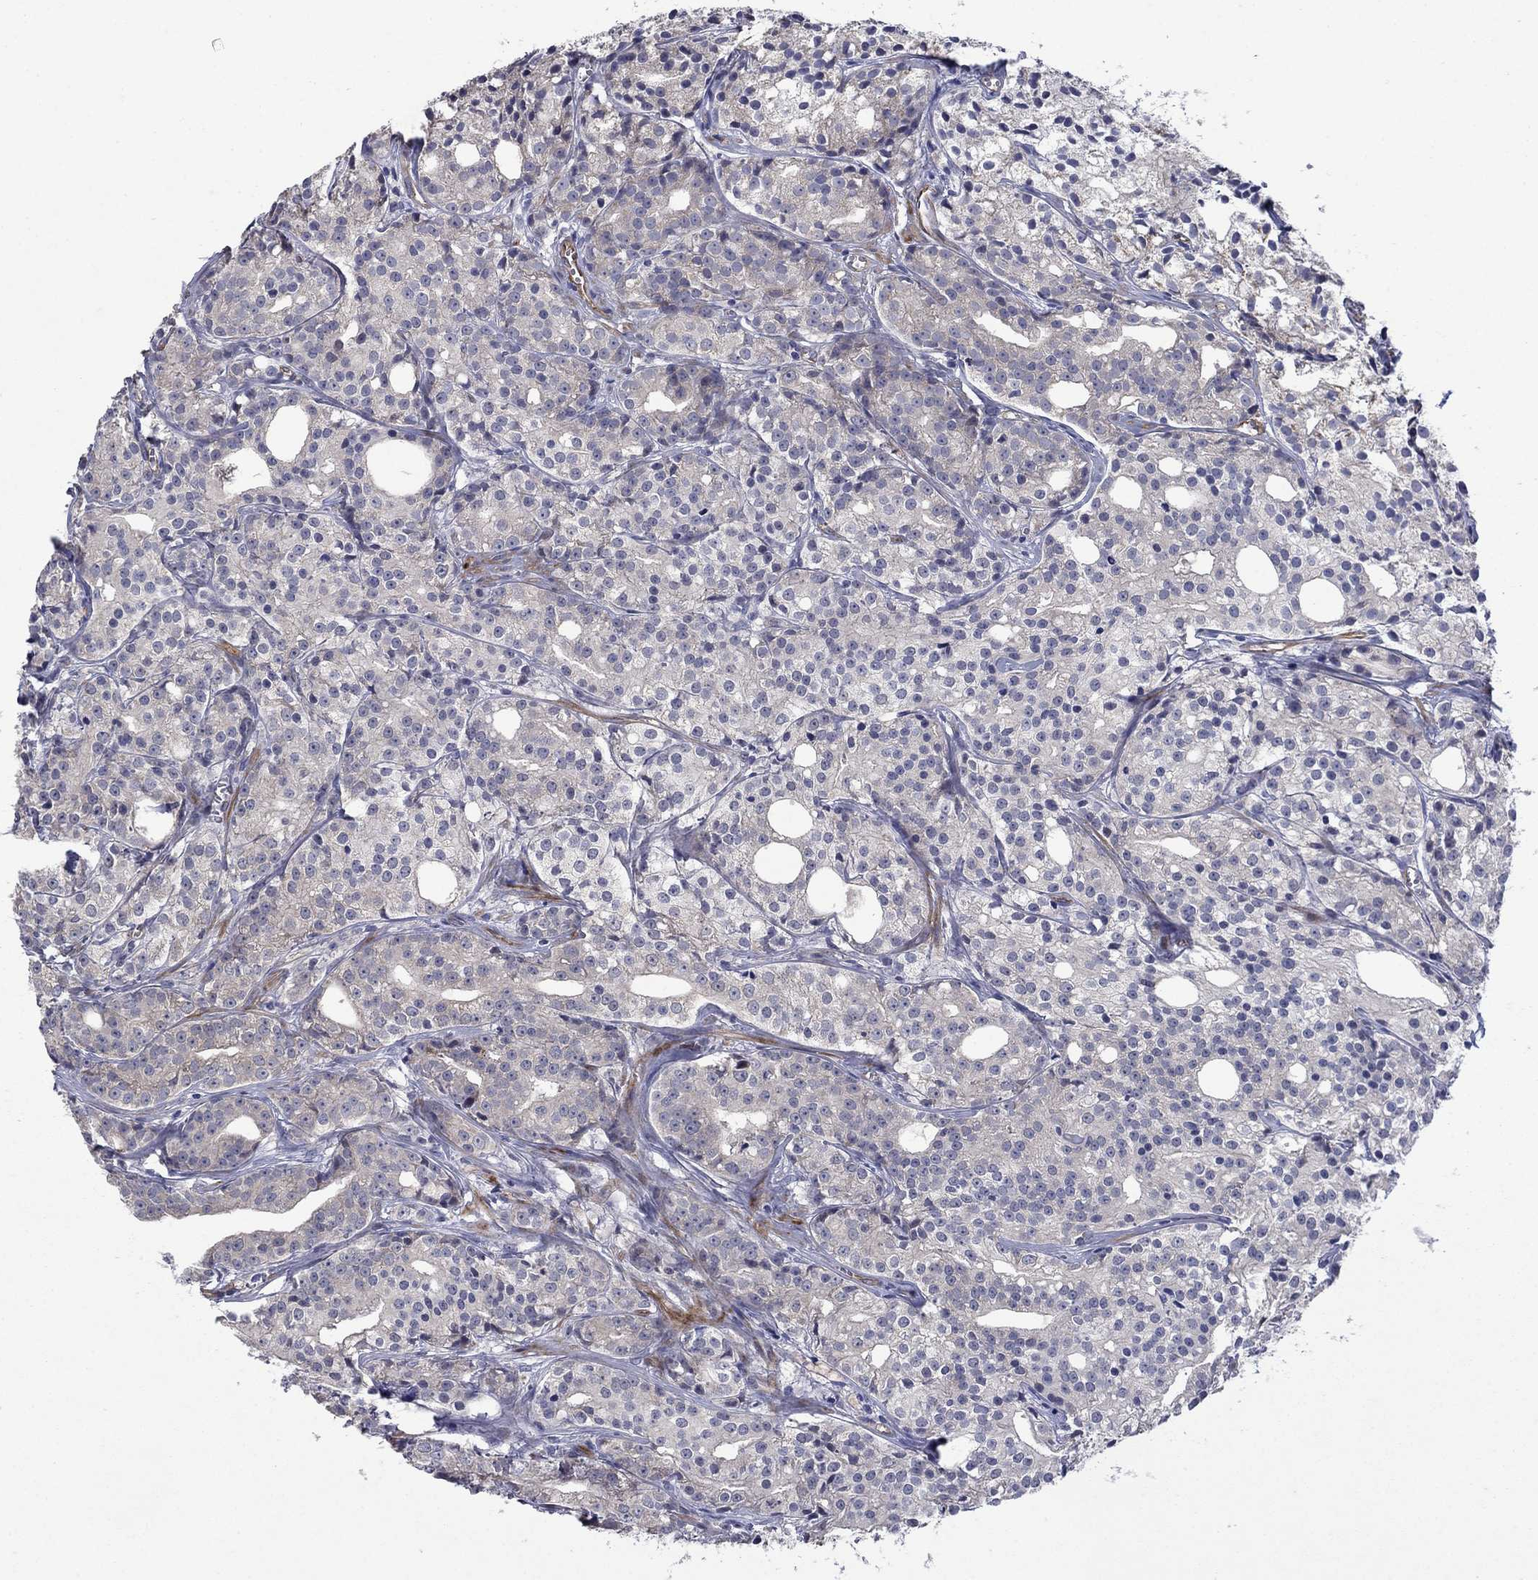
{"staining": {"intensity": "negative", "quantity": "none", "location": "none"}, "tissue": "prostate cancer", "cell_type": "Tumor cells", "image_type": "cancer", "snomed": [{"axis": "morphology", "description": "Adenocarcinoma, Medium grade"}, {"axis": "topography", "description": "Prostate"}], "caption": "IHC photomicrograph of prostate medium-grade adenocarcinoma stained for a protein (brown), which shows no expression in tumor cells.", "gene": "SLC7A1", "patient": {"sex": "male", "age": 74}}